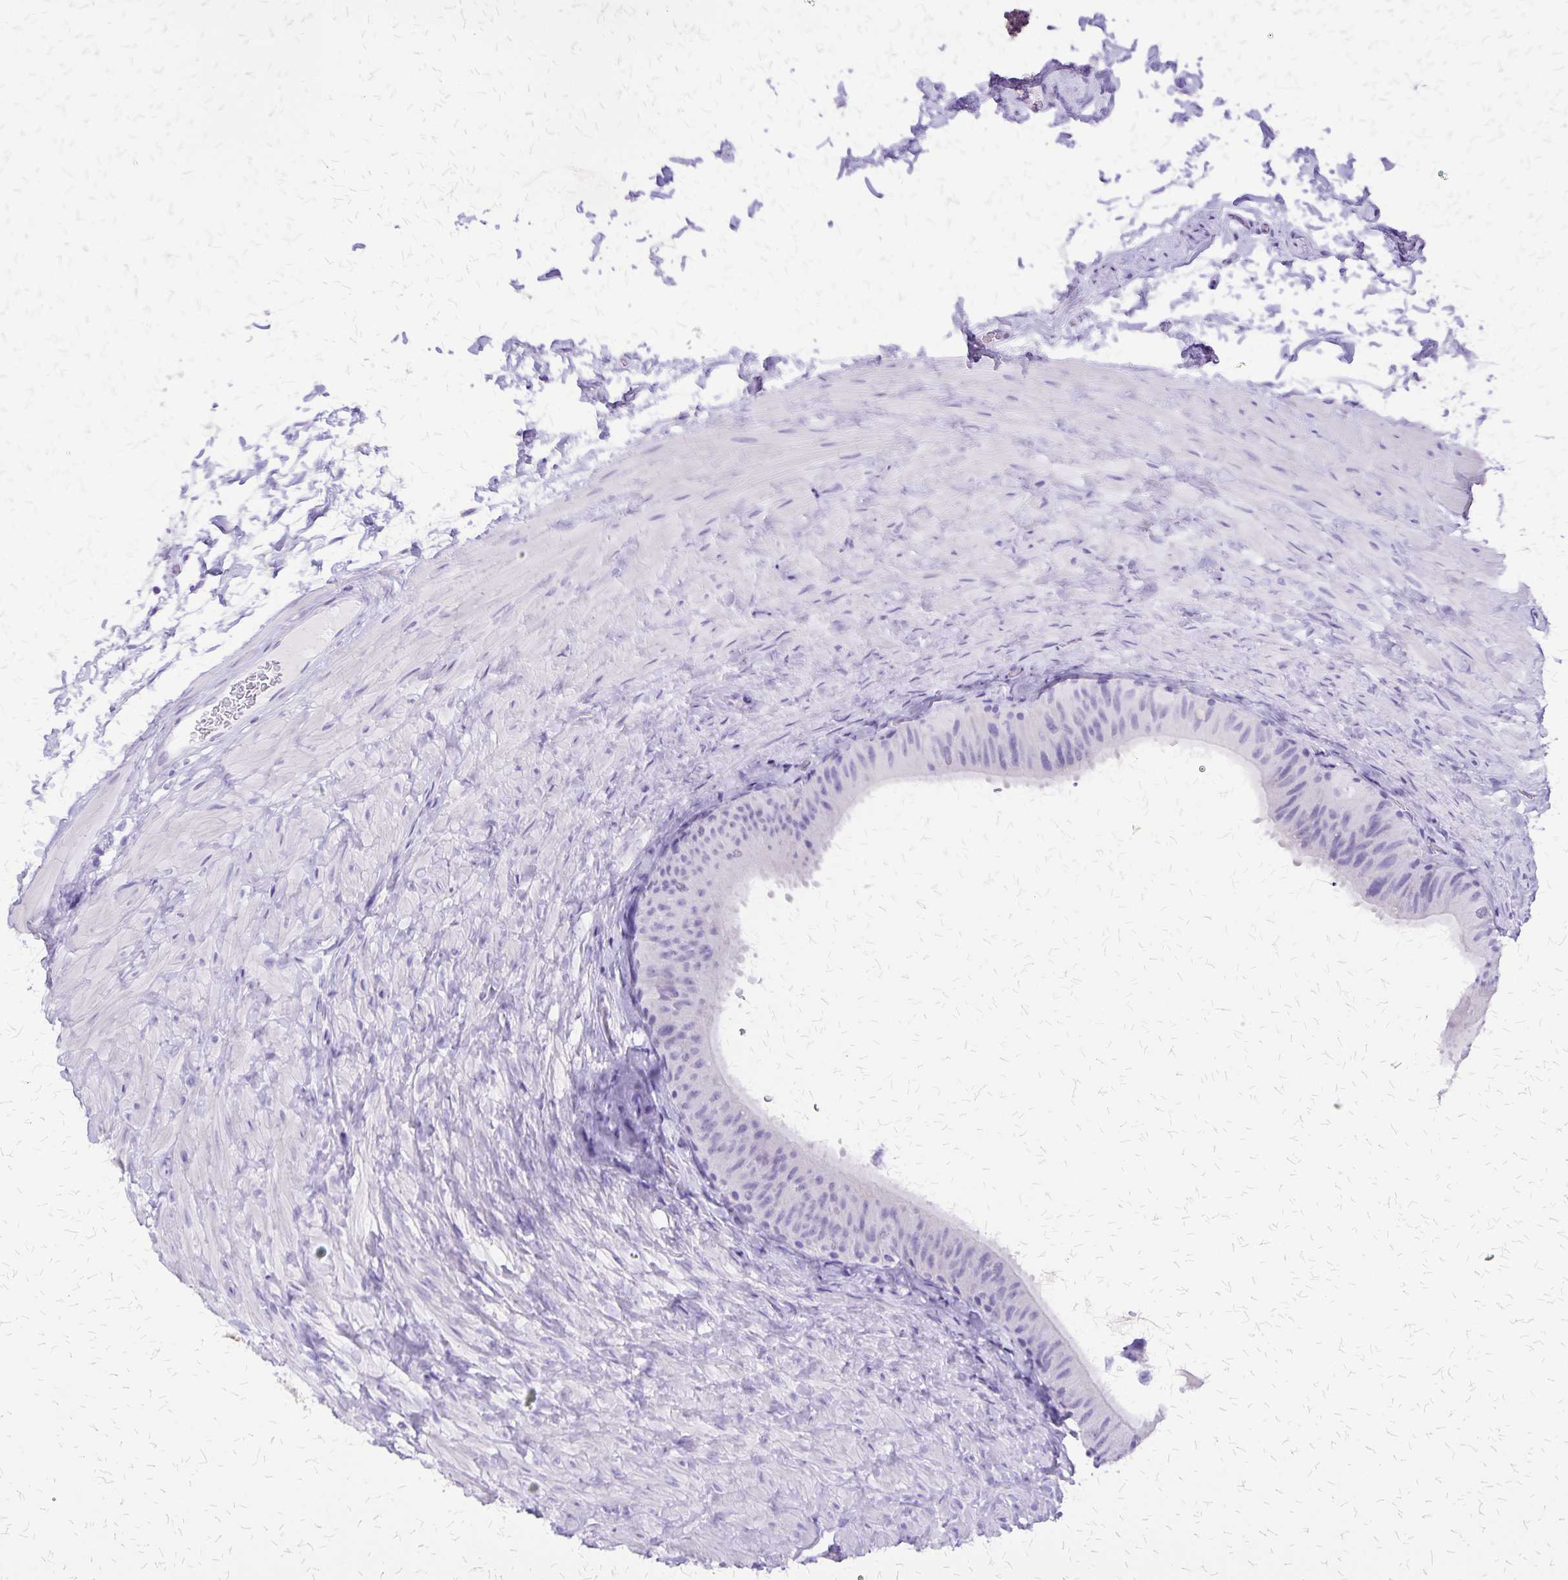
{"staining": {"intensity": "negative", "quantity": "none", "location": "none"}, "tissue": "epididymis", "cell_type": "Glandular cells", "image_type": "normal", "snomed": [{"axis": "morphology", "description": "Normal tissue, NOS"}, {"axis": "topography", "description": "Epididymis, spermatic cord, NOS"}, {"axis": "topography", "description": "Epididymis"}], "caption": "Image shows no protein staining in glandular cells of unremarkable epididymis. (DAB immunohistochemistry visualized using brightfield microscopy, high magnification).", "gene": "SLC13A2", "patient": {"sex": "male", "age": 31}}